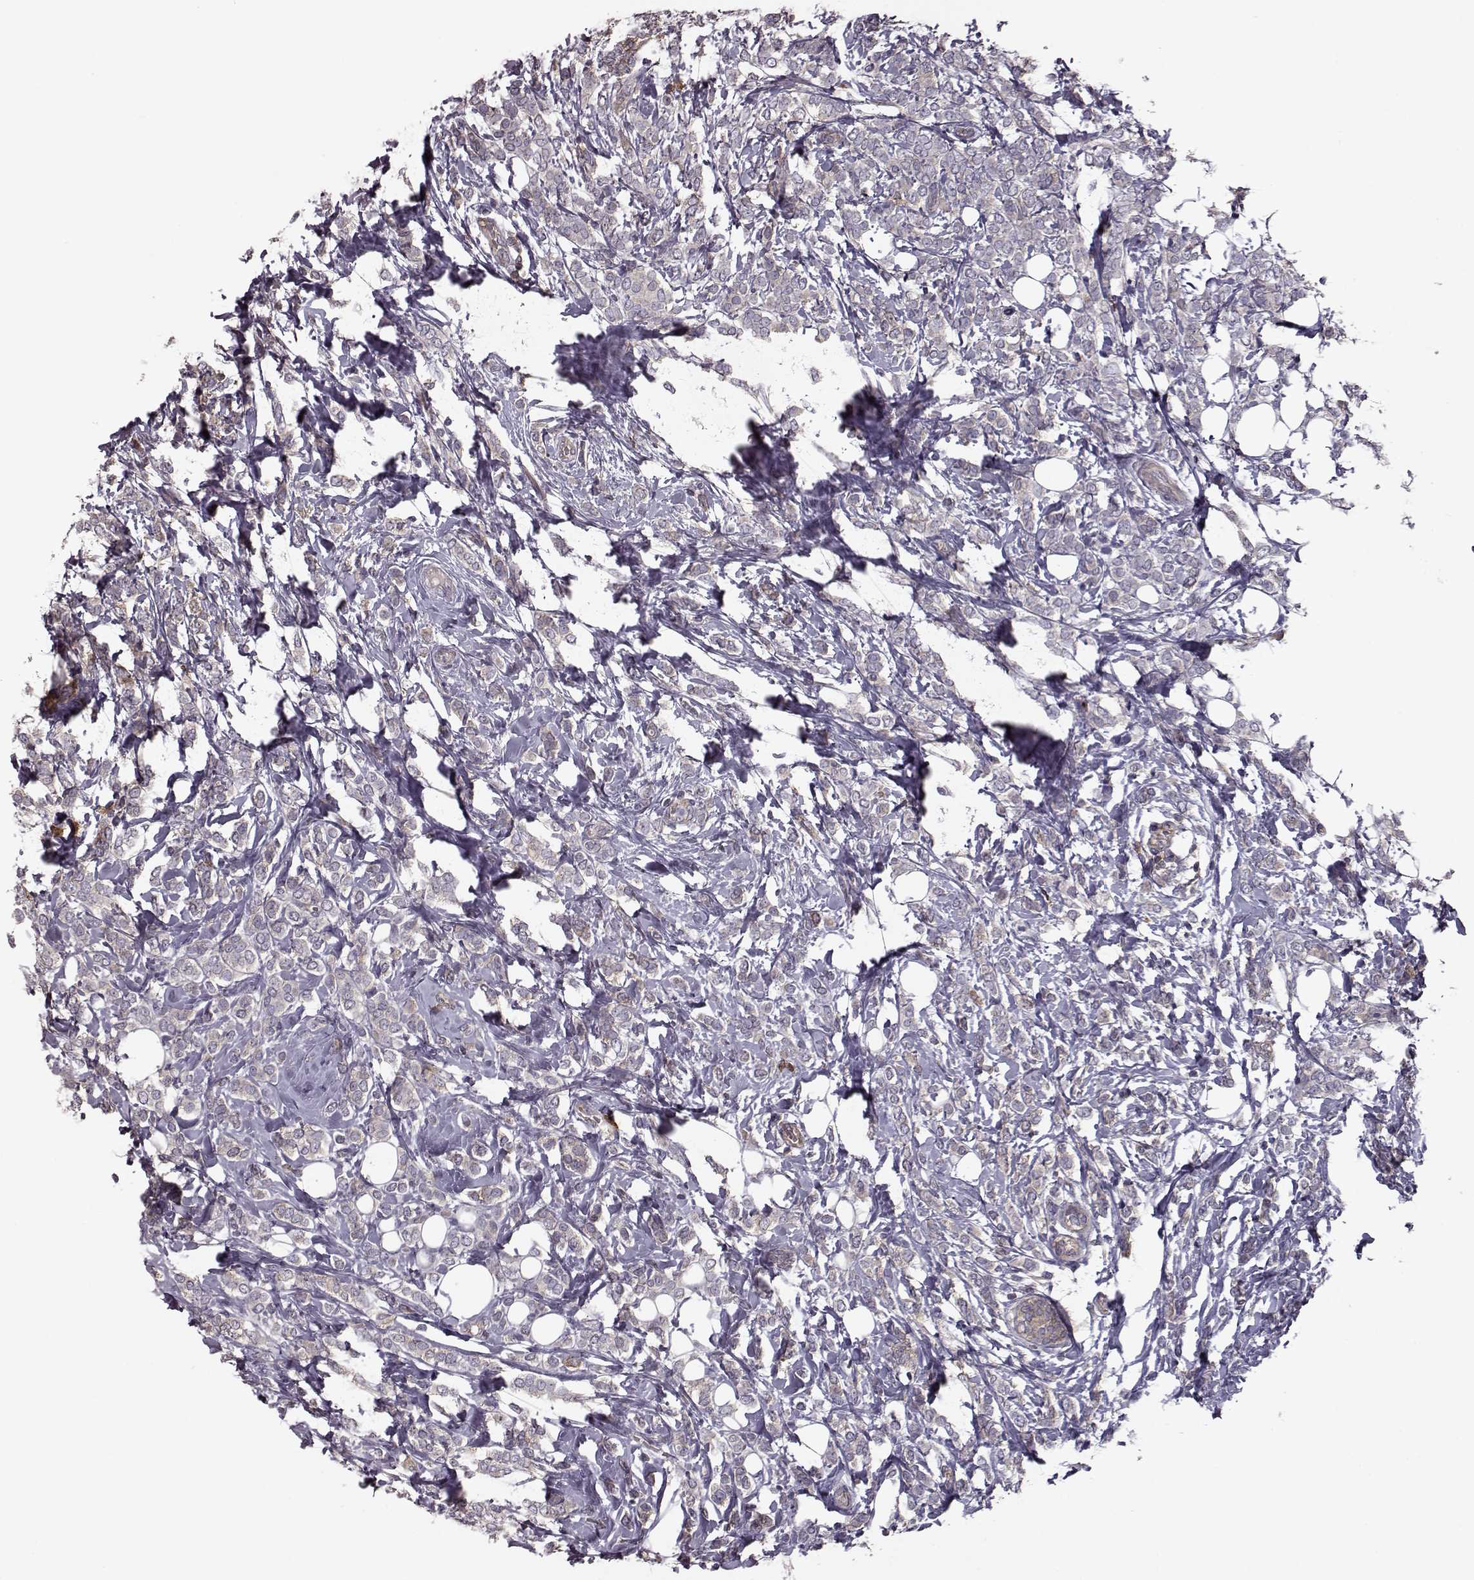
{"staining": {"intensity": "negative", "quantity": "none", "location": "none"}, "tissue": "breast cancer", "cell_type": "Tumor cells", "image_type": "cancer", "snomed": [{"axis": "morphology", "description": "Lobular carcinoma"}, {"axis": "topography", "description": "Breast"}], "caption": "High power microscopy histopathology image of an immunohistochemistry (IHC) micrograph of breast cancer (lobular carcinoma), revealing no significant positivity in tumor cells.", "gene": "RANBP1", "patient": {"sex": "female", "age": 49}}